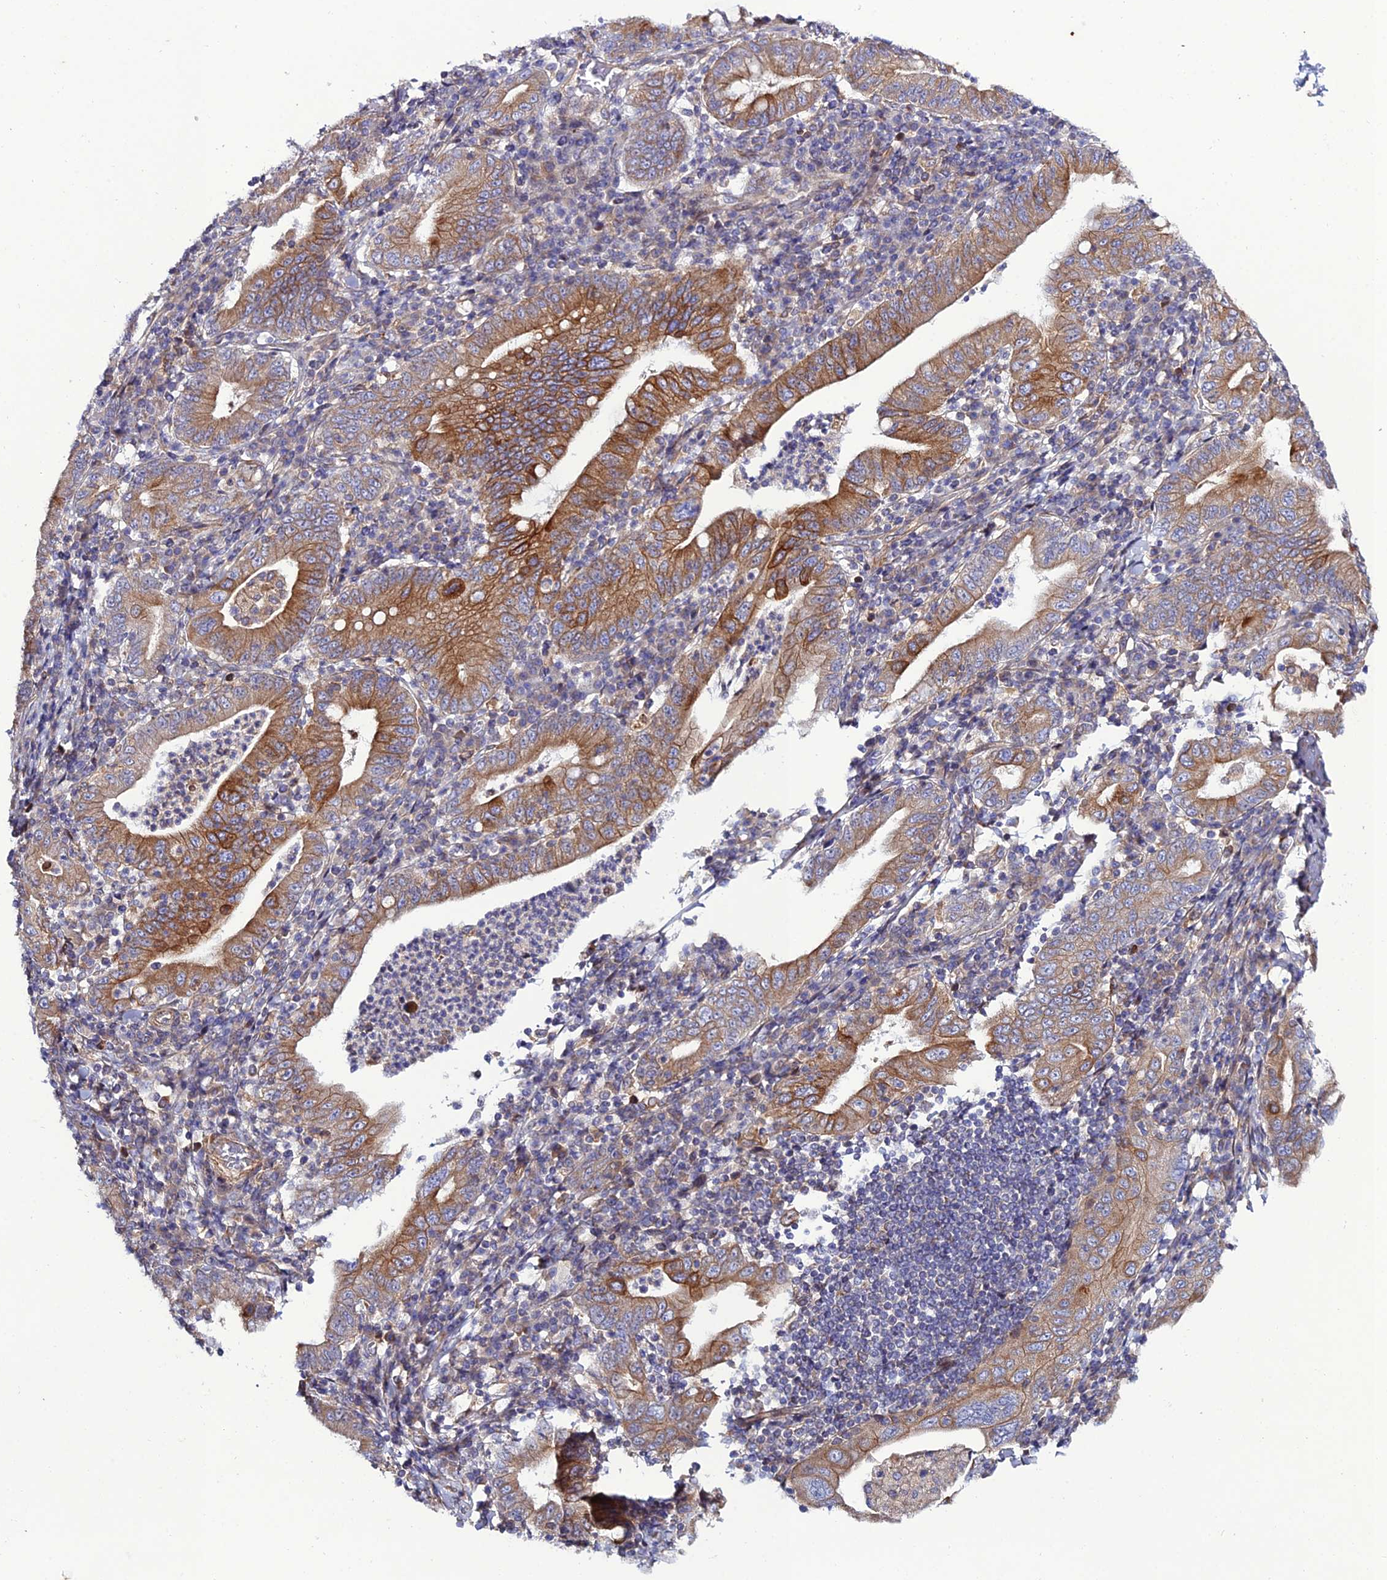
{"staining": {"intensity": "moderate", "quantity": ">75%", "location": "cytoplasmic/membranous"}, "tissue": "stomach cancer", "cell_type": "Tumor cells", "image_type": "cancer", "snomed": [{"axis": "morphology", "description": "Normal tissue, NOS"}, {"axis": "morphology", "description": "Adenocarcinoma, NOS"}, {"axis": "topography", "description": "Esophagus"}, {"axis": "topography", "description": "Stomach, upper"}, {"axis": "topography", "description": "Peripheral nerve tissue"}], "caption": "Protein staining of stomach adenocarcinoma tissue reveals moderate cytoplasmic/membranous expression in about >75% of tumor cells.", "gene": "ARL6IP1", "patient": {"sex": "male", "age": 62}}